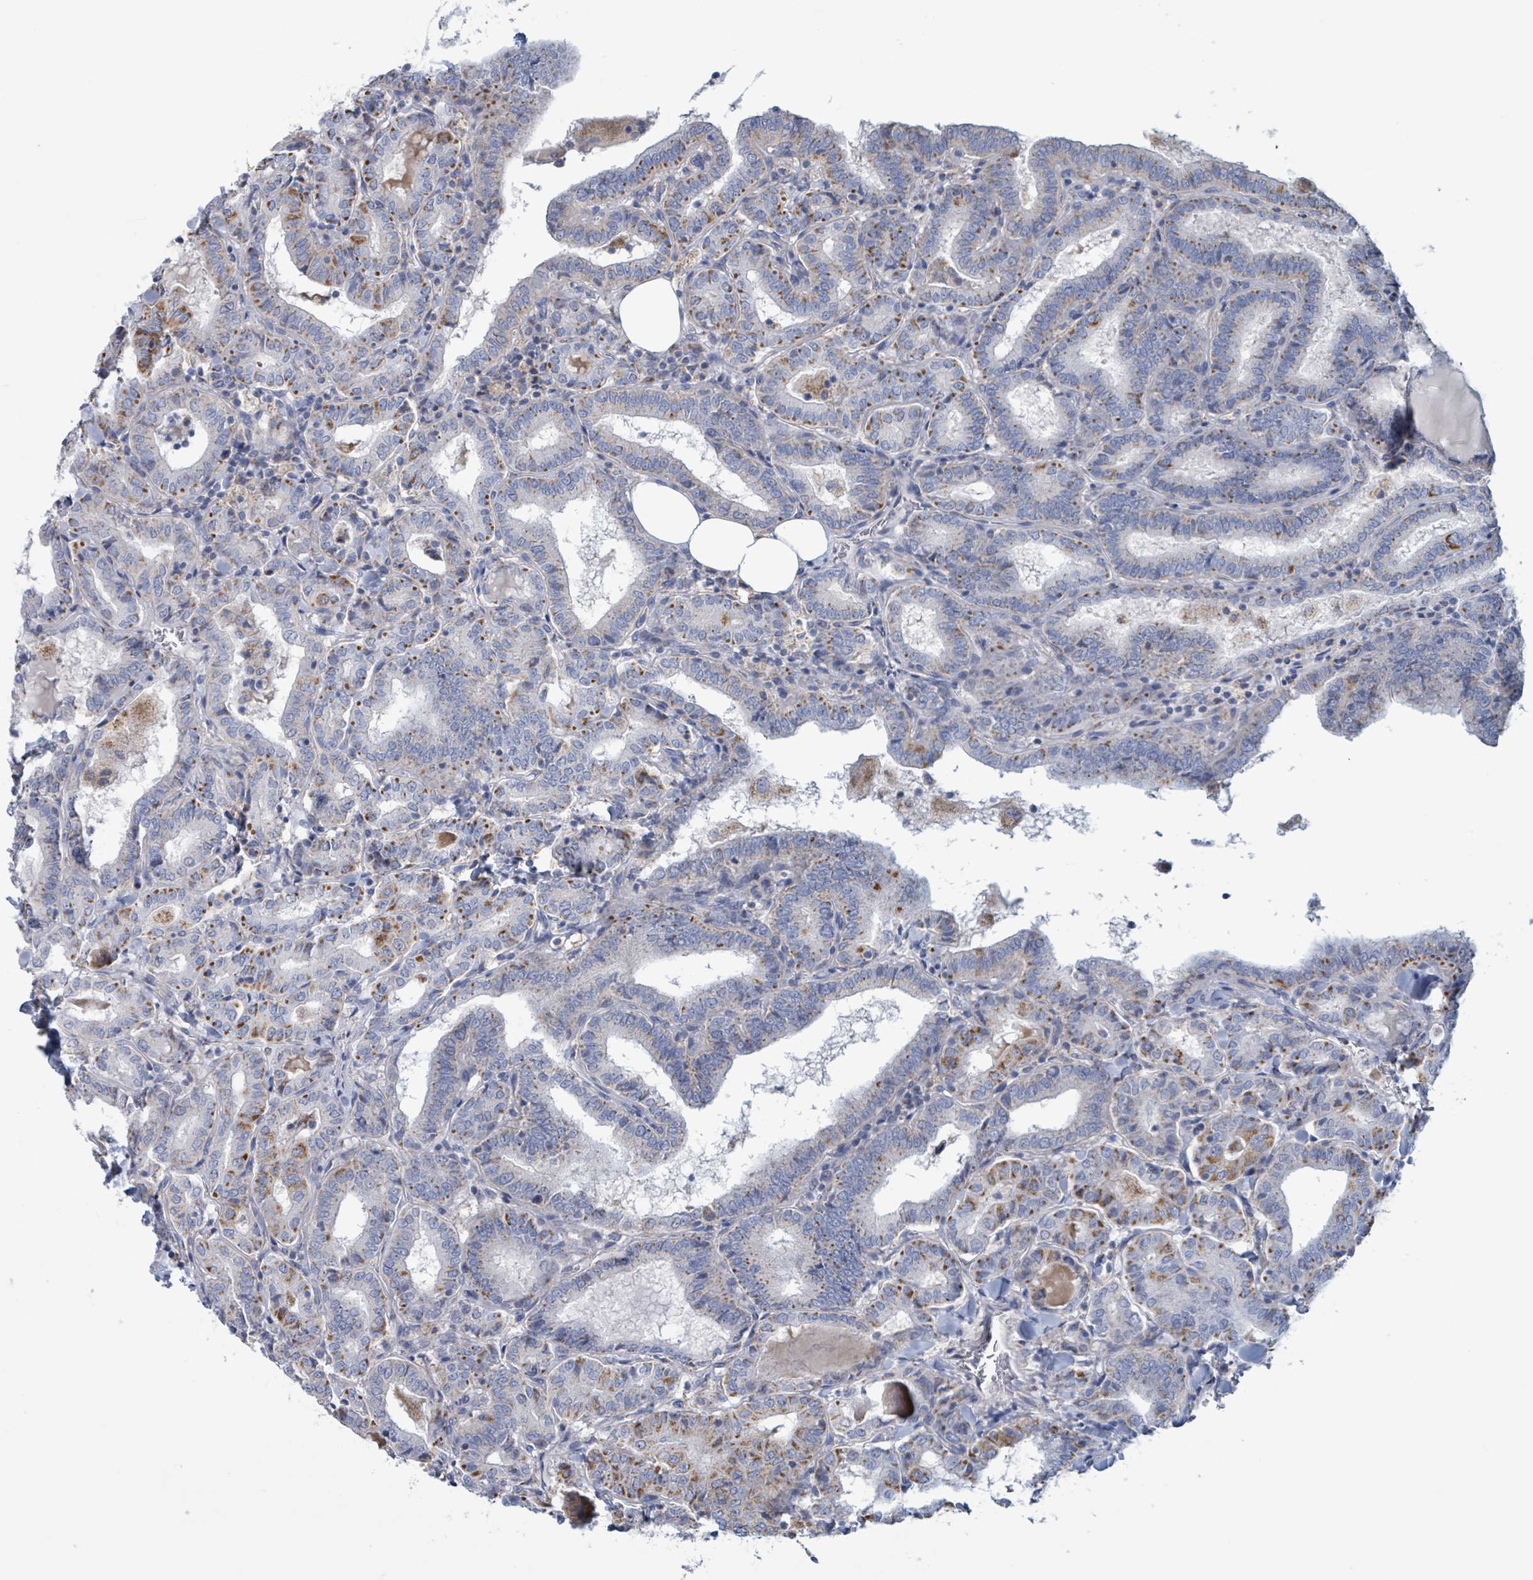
{"staining": {"intensity": "moderate", "quantity": "<25%", "location": "cytoplasmic/membranous"}, "tissue": "thyroid cancer", "cell_type": "Tumor cells", "image_type": "cancer", "snomed": [{"axis": "morphology", "description": "Papillary adenocarcinoma, NOS"}, {"axis": "topography", "description": "Thyroid gland"}], "caption": "This histopathology image exhibits immunohistochemistry (IHC) staining of thyroid cancer (papillary adenocarcinoma), with low moderate cytoplasmic/membranous expression in approximately <25% of tumor cells.", "gene": "AKR1C4", "patient": {"sex": "female", "age": 72}}